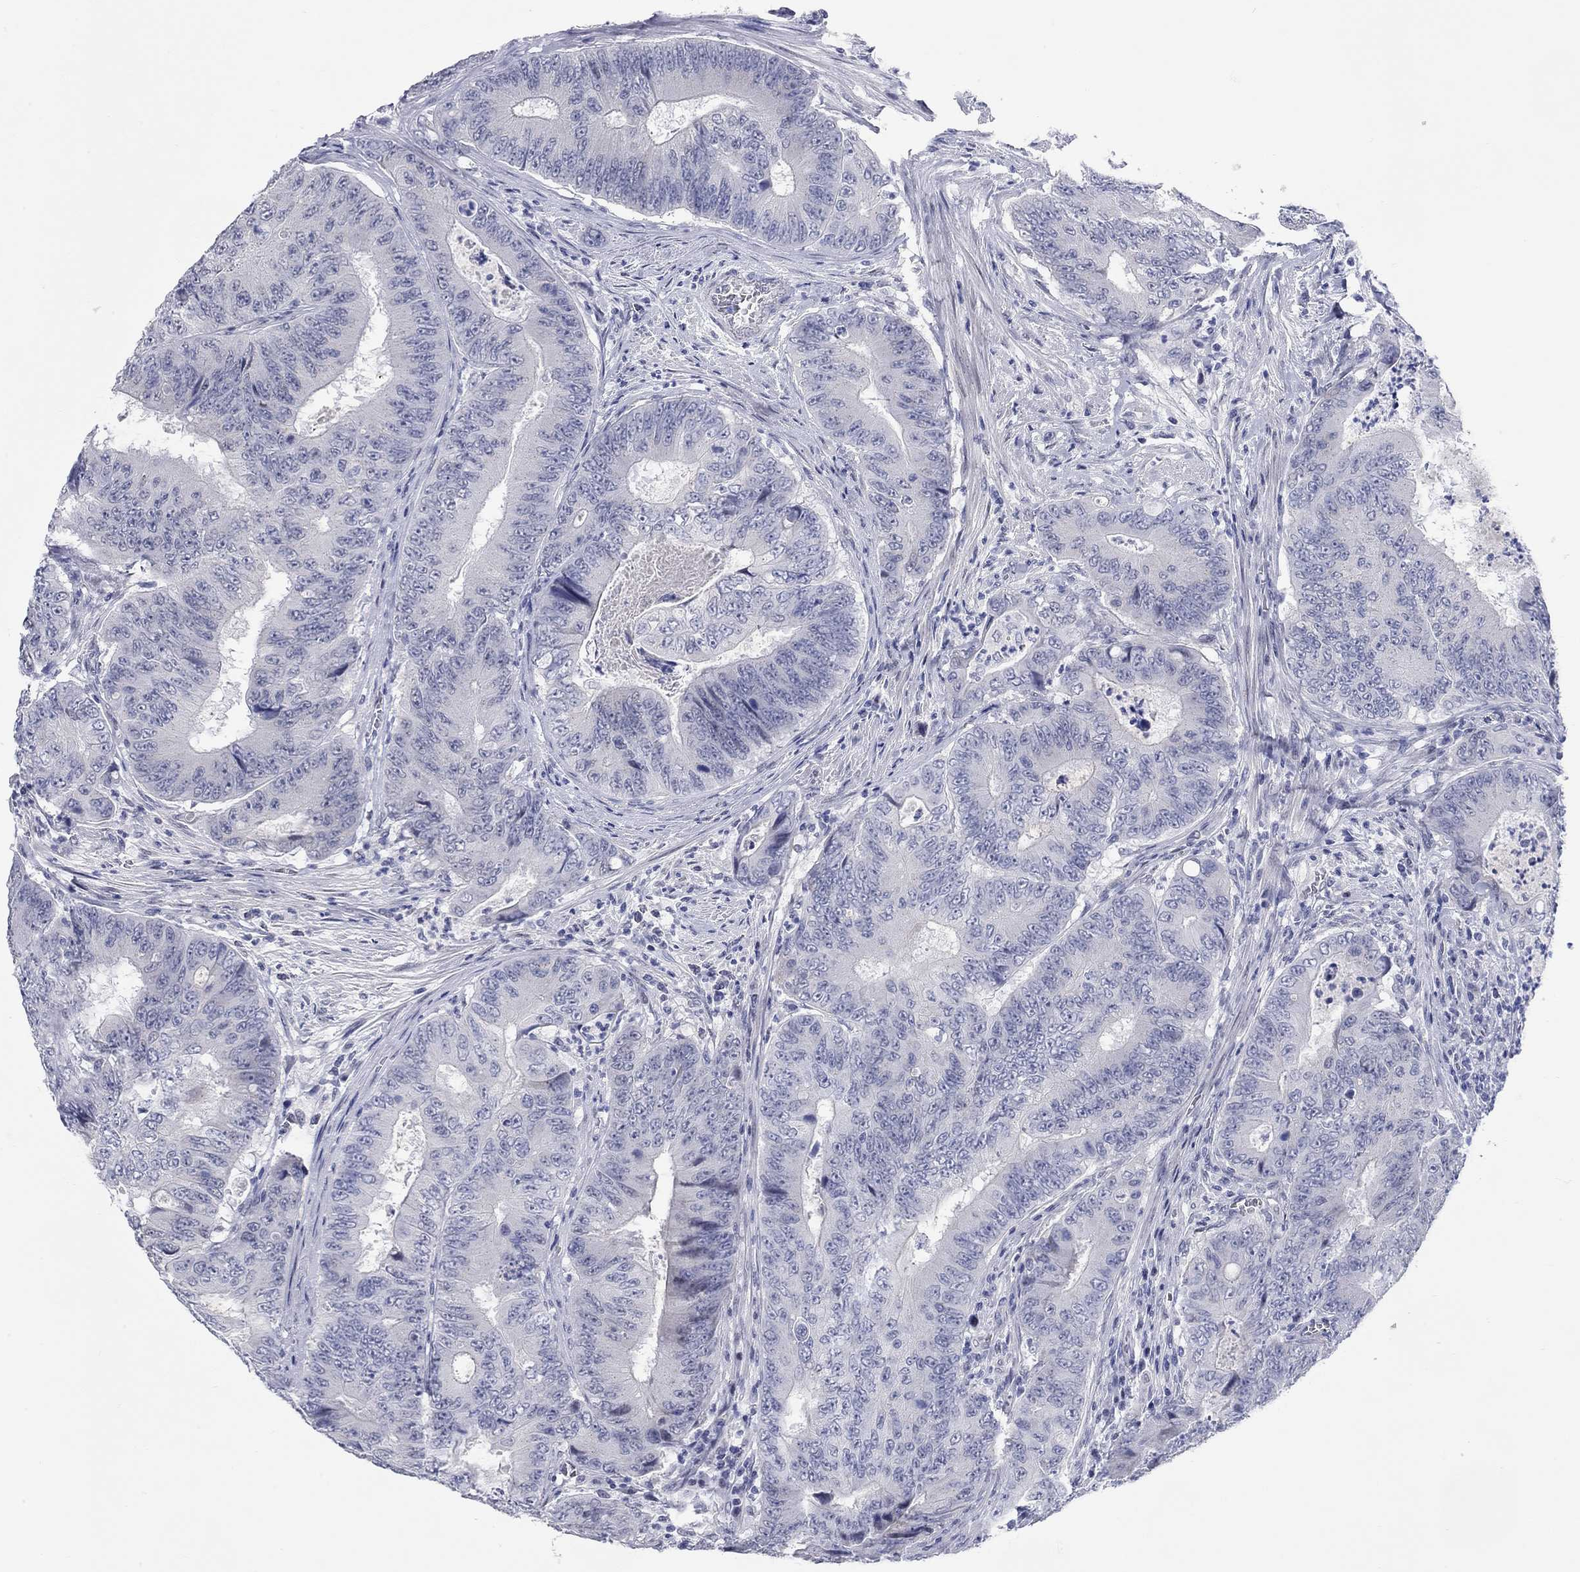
{"staining": {"intensity": "negative", "quantity": "none", "location": "none"}, "tissue": "colorectal cancer", "cell_type": "Tumor cells", "image_type": "cancer", "snomed": [{"axis": "morphology", "description": "Adenocarcinoma, NOS"}, {"axis": "topography", "description": "Colon"}], "caption": "IHC of human colorectal cancer demonstrates no staining in tumor cells.", "gene": "WASF3", "patient": {"sex": "female", "age": 48}}